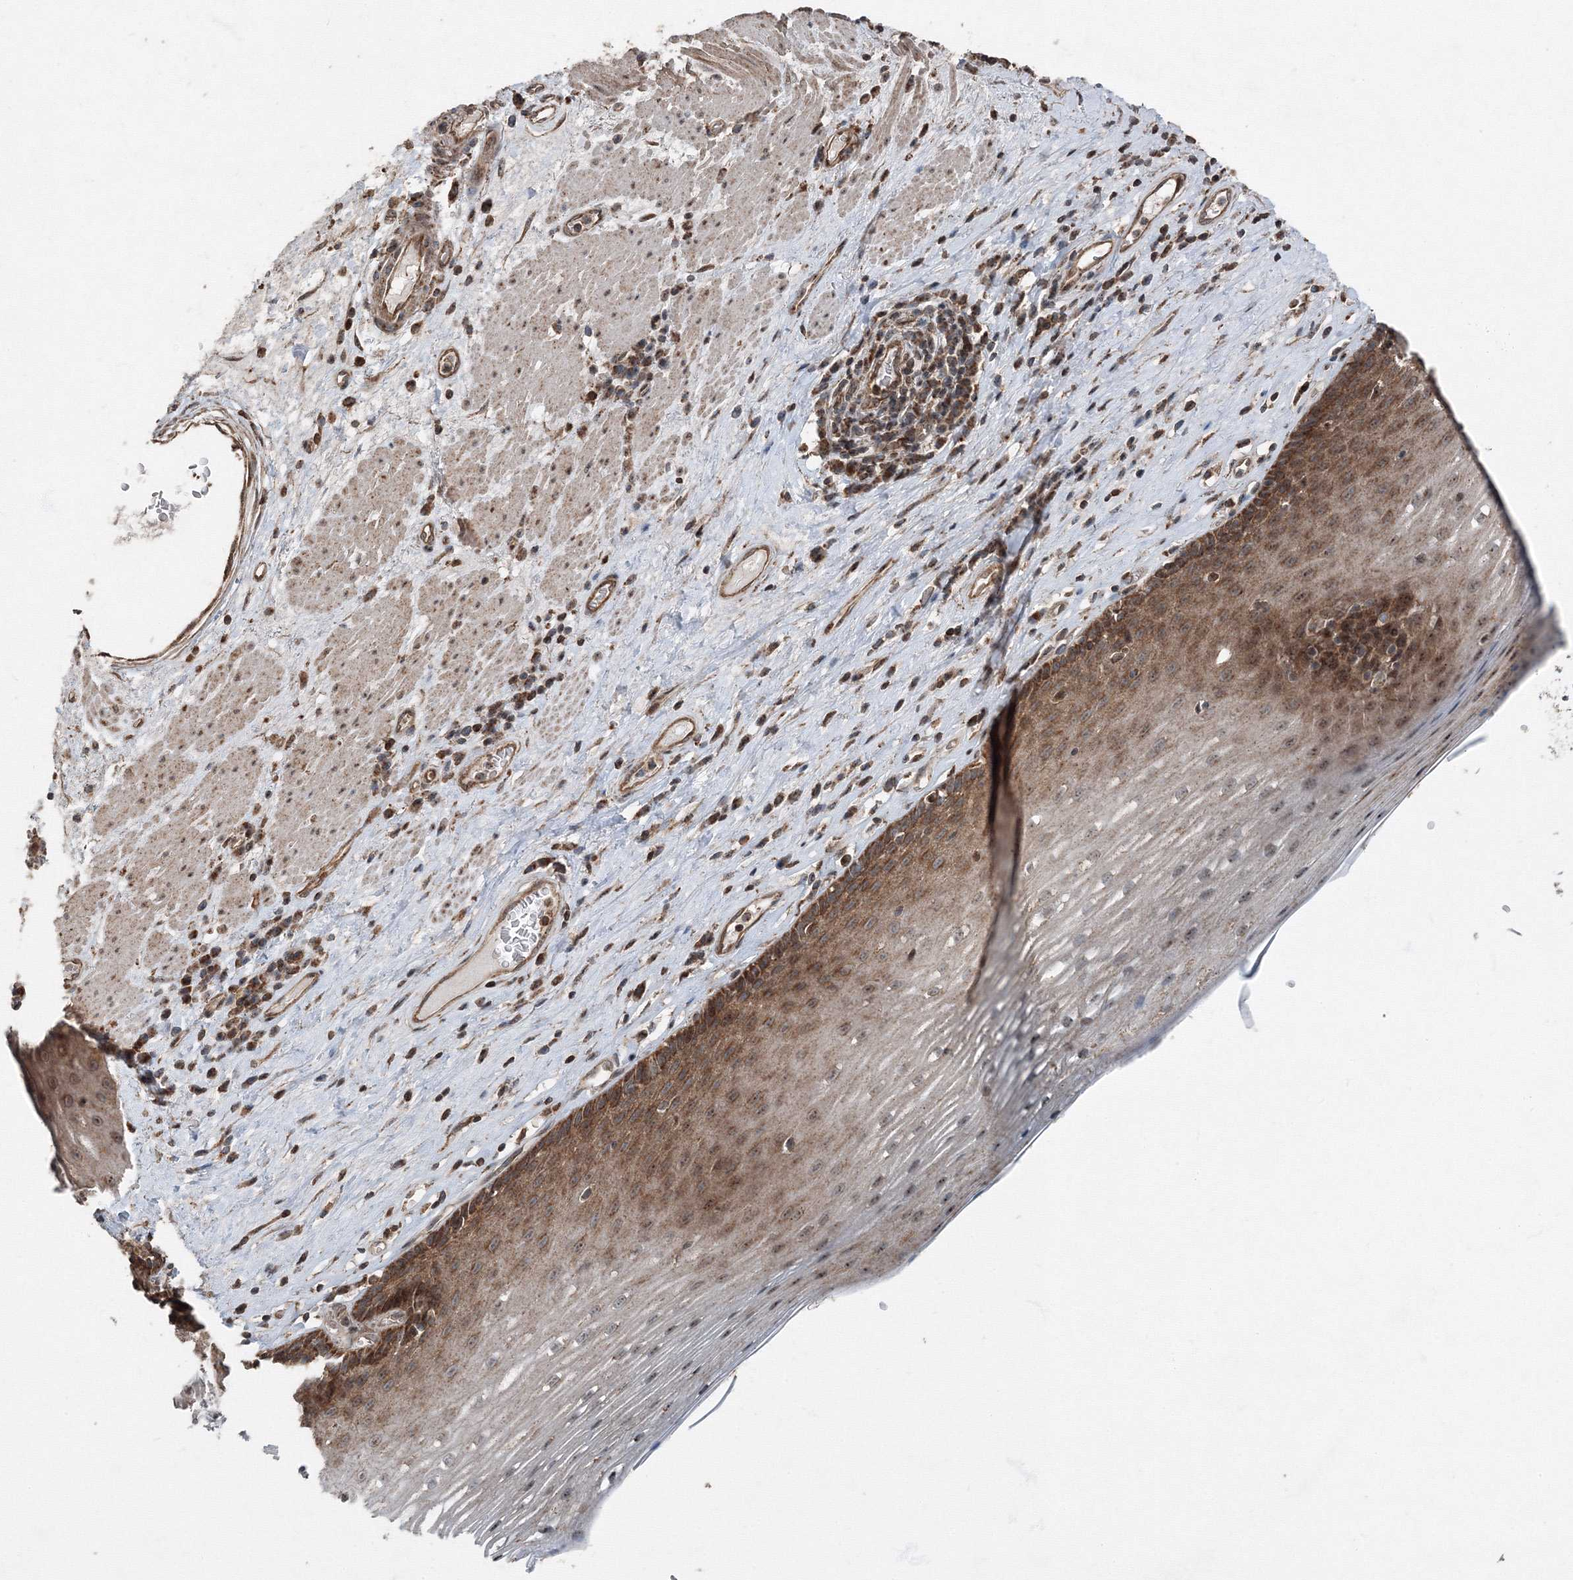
{"staining": {"intensity": "moderate", "quantity": ">75%", "location": "cytoplasmic/membranous,nuclear"}, "tissue": "esophagus", "cell_type": "Squamous epithelial cells", "image_type": "normal", "snomed": [{"axis": "morphology", "description": "Normal tissue, NOS"}, {"axis": "topography", "description": "Esophagus"}], "caption": "IHC (DAB (3,3'-diaminobenzidine)) staining of unremarkable esophagus demonstrates moderate cytoplasmic/membranous,nuclear protein expression in approximately >75% of squamous epithelial cells.", "gene": "AASDH", "patient": {"sex": "male", "age": 62}}